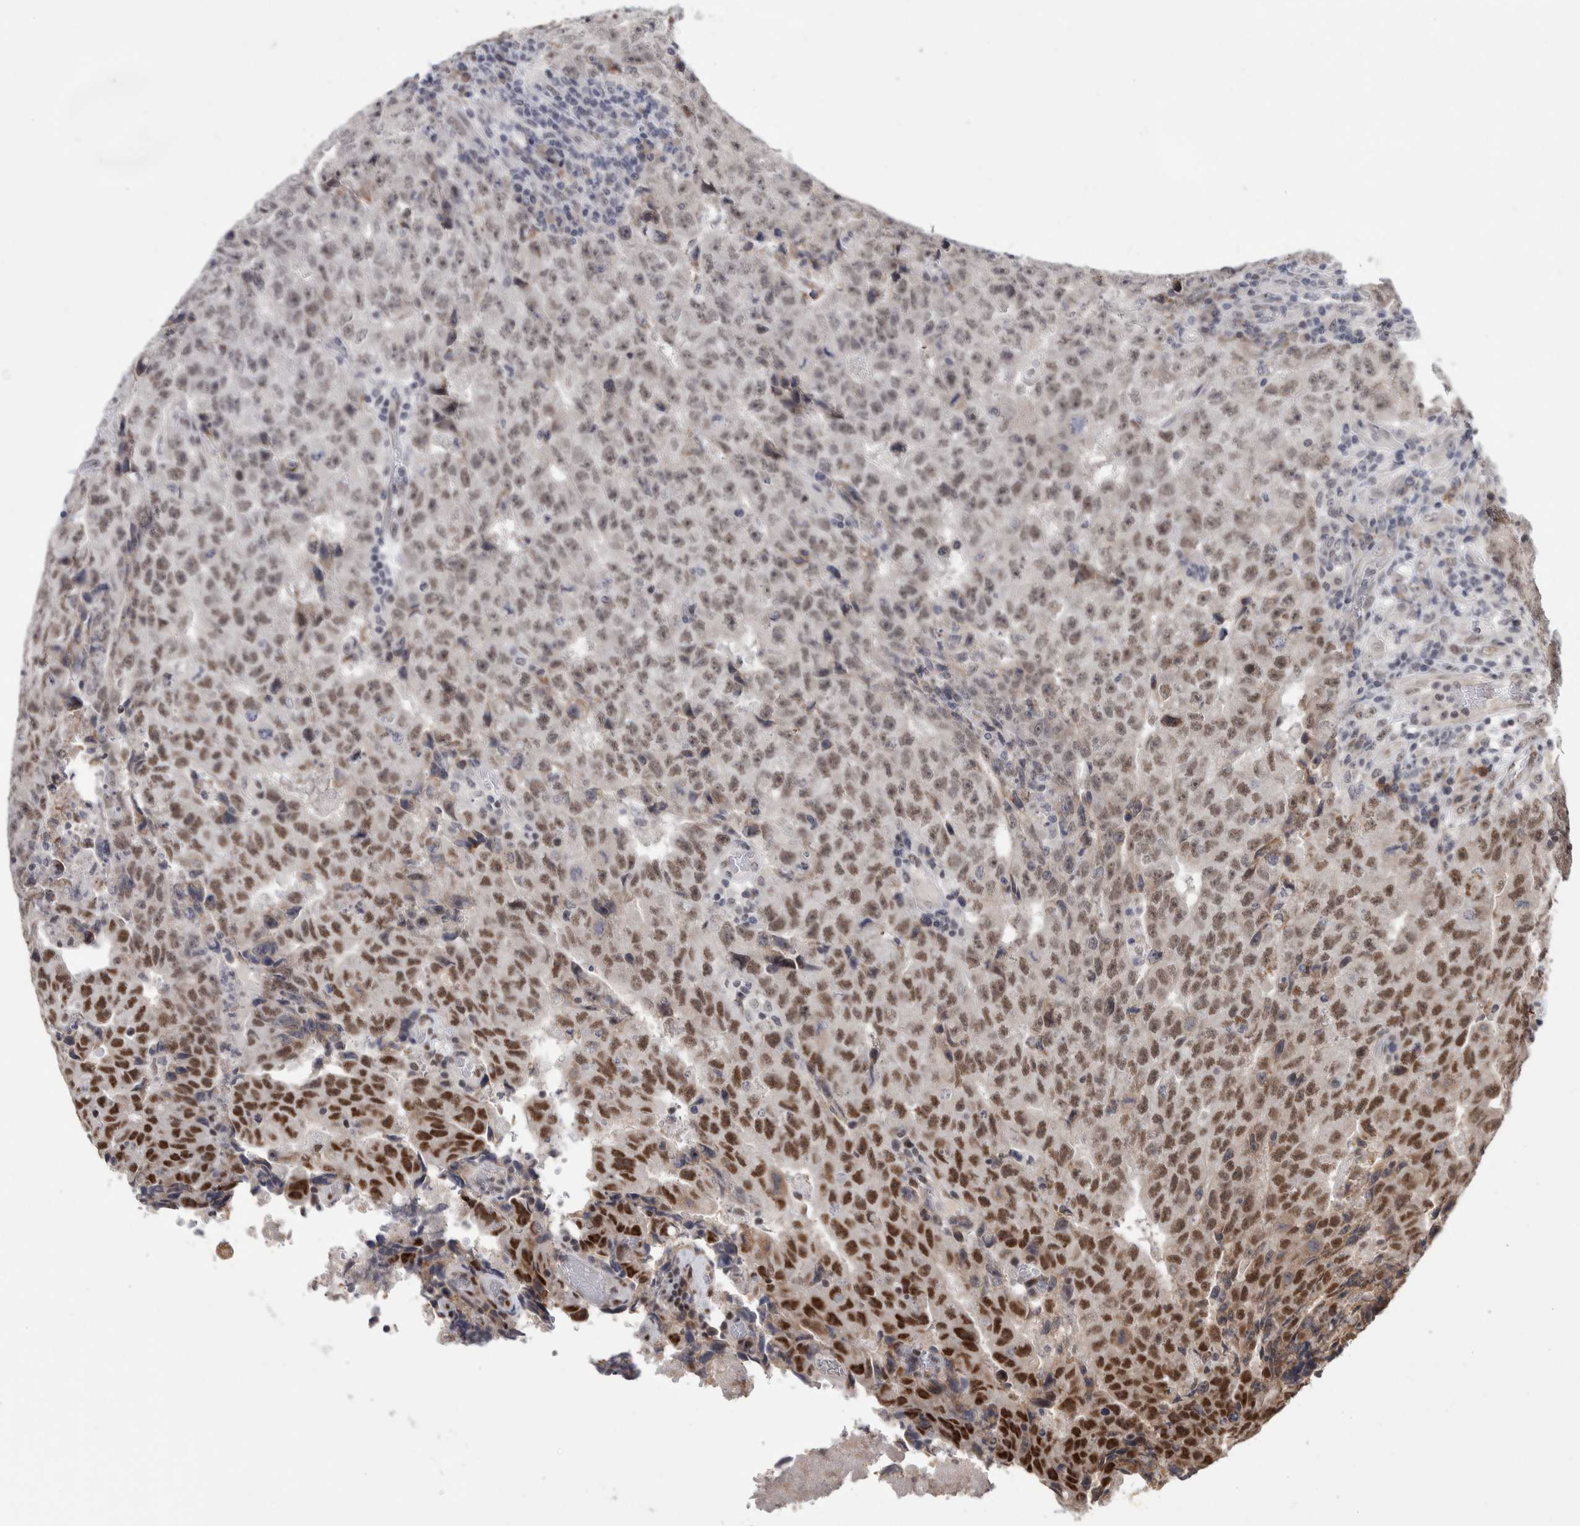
{"staining": {"intensity": "moderate", "quantity": "25%-75%", "location": "nuclear"}, "tissue": "testis cancer", "cell_type": "Tumor cells", "image_type": "cancer", "snomed": [{"axis": "morphology", "description": "Necrosis, NOS"}, {"axis": "morphology", "description": "Carcinoma, Embryonal, NOS"}, {"axis": "topography", "description": "Testis"}], "caption": "This is an image of IHC staining of testis cancer (embryonal carcinoma), which shows moderate staining in the nuclear of tumor cells.", "gene": "ASPN", "patient": {"sex": "male", "age": 19}}